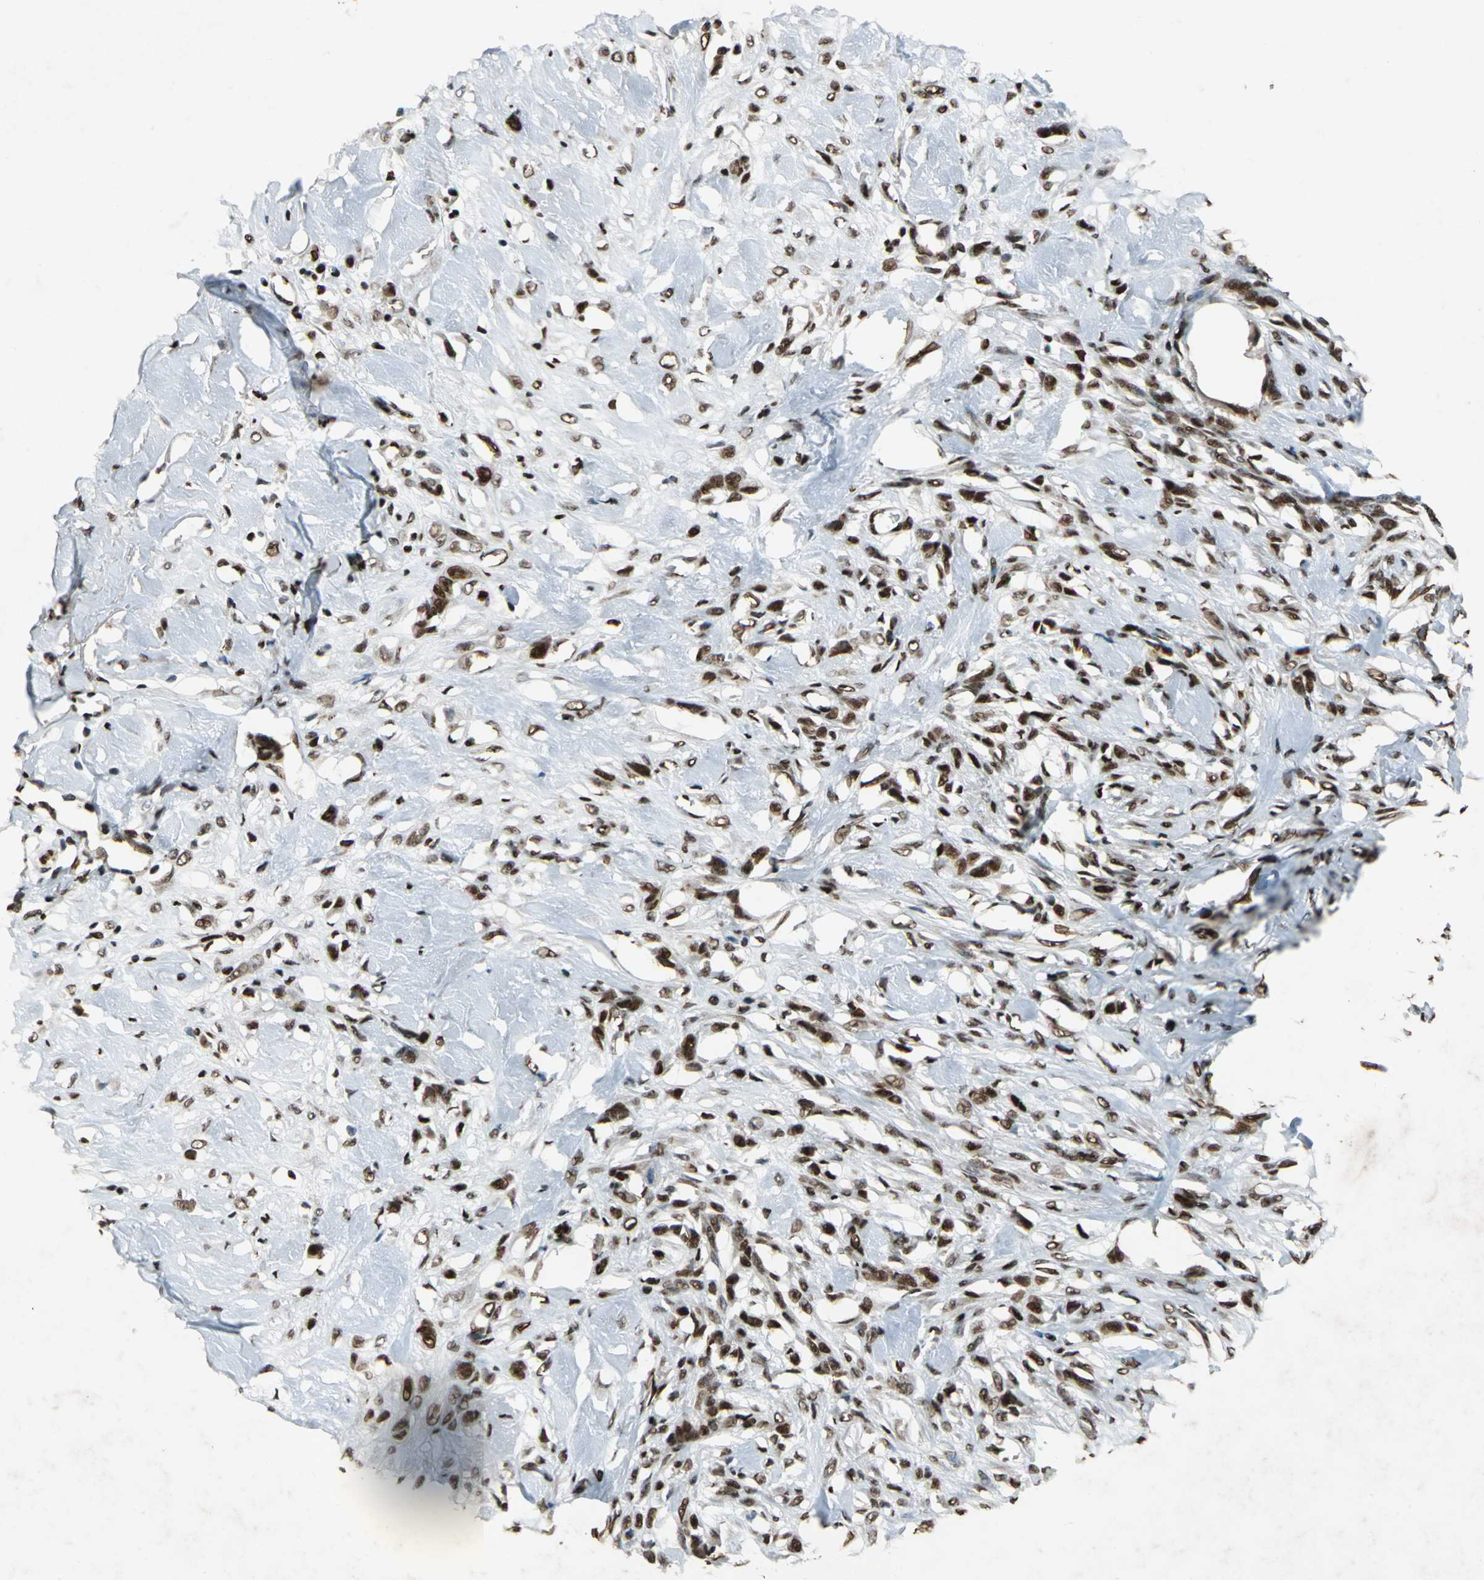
{"staining": {"intensity": "strong", "quantity": ">75%", "location": "nuclear"}, "tissue": "skin cancer", "cell_type": "Tumor cells", "image_type": "cancer", "snomed": [{"axis": "morphology", "description": "Normal tissue, NOS"}, {"axis": "morphology", "description": "Squamous cell carcinoma, NOS"}, {"axis": "topography", "description": "Skin"}], "caption": "The micrograph demonstrates staining of skin cancer, revealing strong nuclear protein expression (brown color) within tumor cells.", "gene": "ANP32A", "patient": {"sex": "female", "age": 59}}